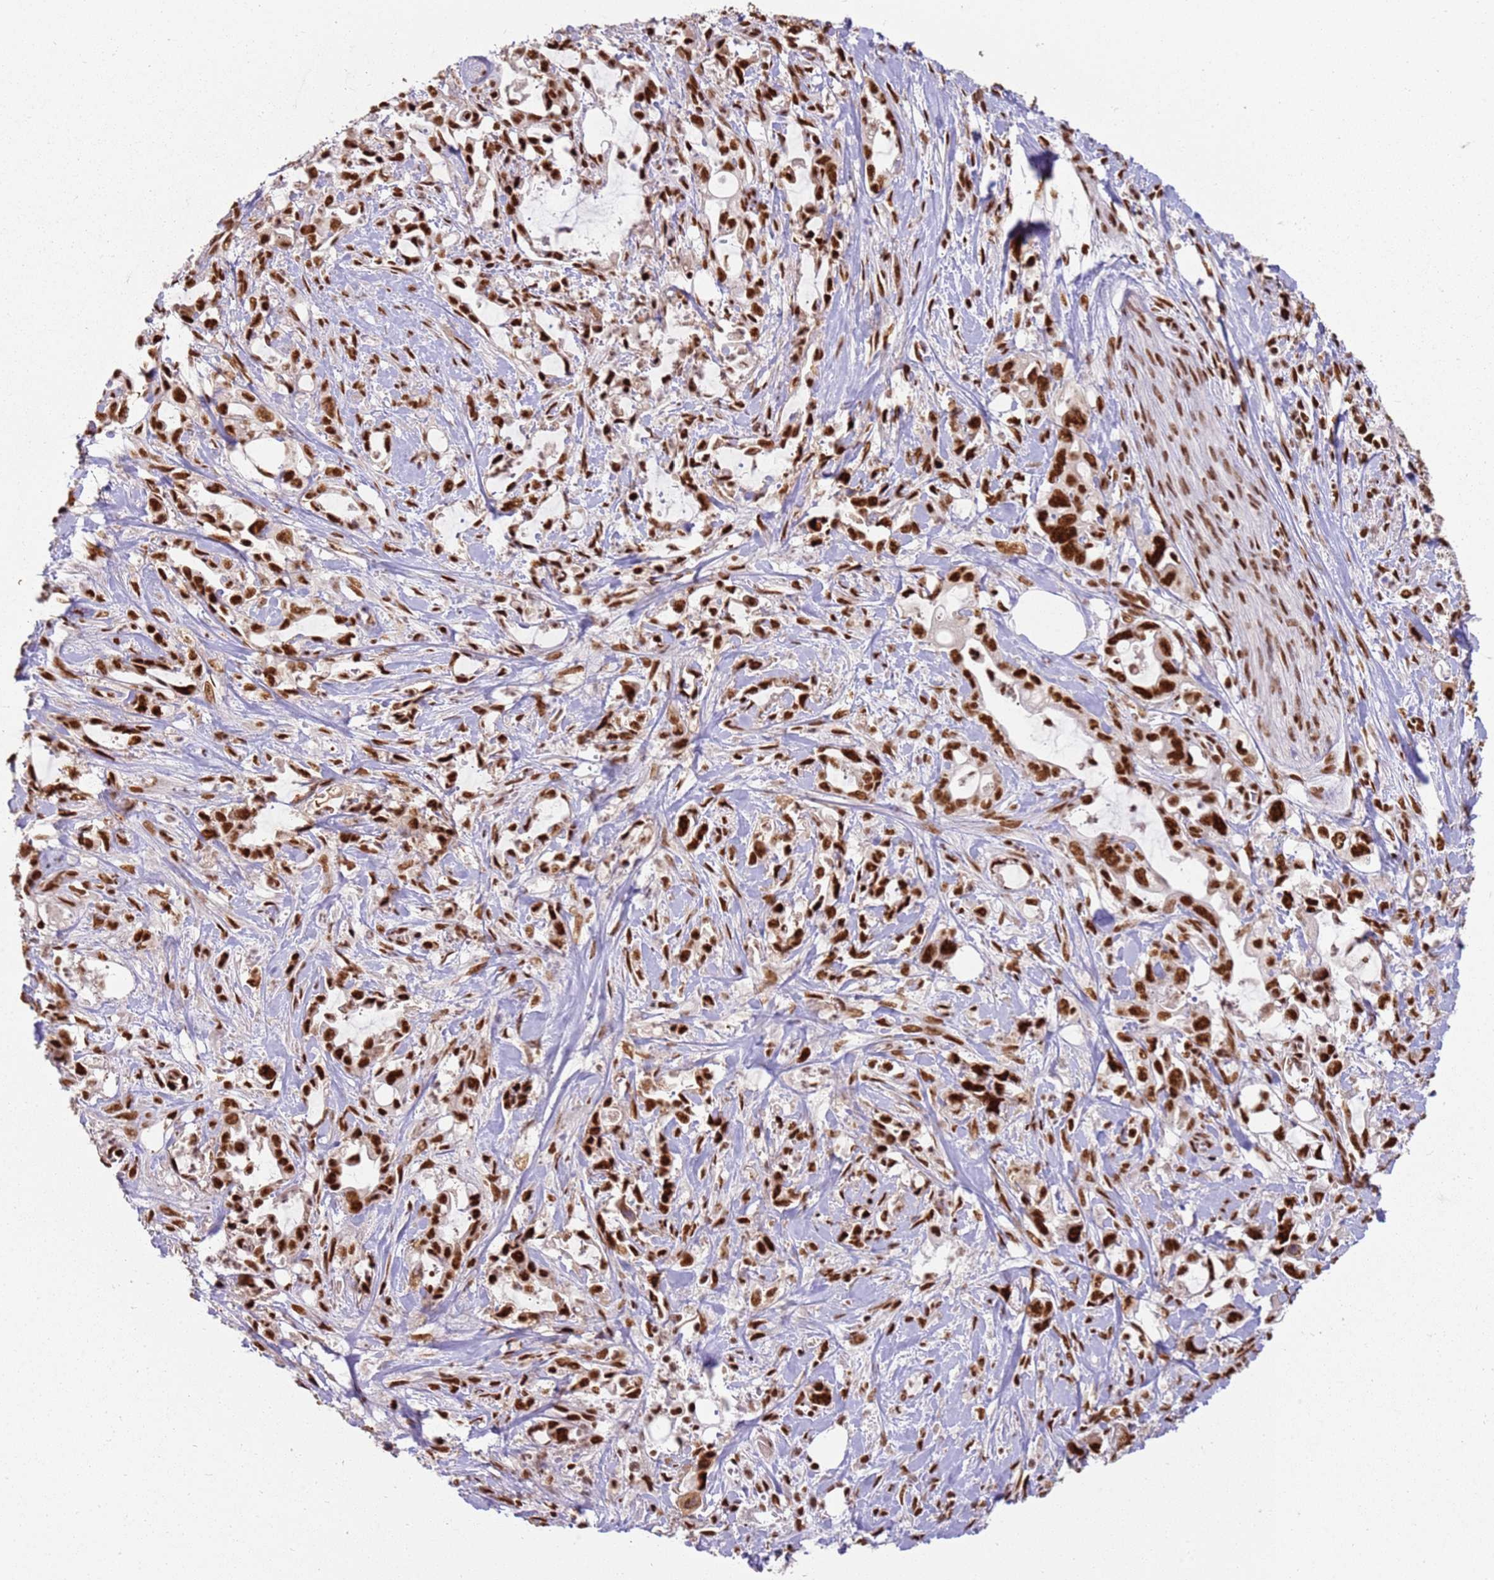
{"staining": {"intensity": "strong", "quantity": ">75%", "location": "nuclear"}, "tissue": "pancreatic cancer", "cell_type": "Tumor cells", "image_type": "cancer", "snomed": [{"axis": "morphology", "description": "Adenocarcinoma, NOS"}, {"axis": "topography", "description": "Pancreas"}], "caption": "Immunohistochemistry staining of pancreatic cancer (adenocarcinoma), which displays high levels of strong nuclear expression in about >75% of tumor cells indicating strong nuclear protein staining. The staining was performed using DAB (brown) for protein detection and nuclei were counterstained in hematoxylin (blue).", "gene": "TENT4A", "patient": {"sex": "female", "age": 61}}